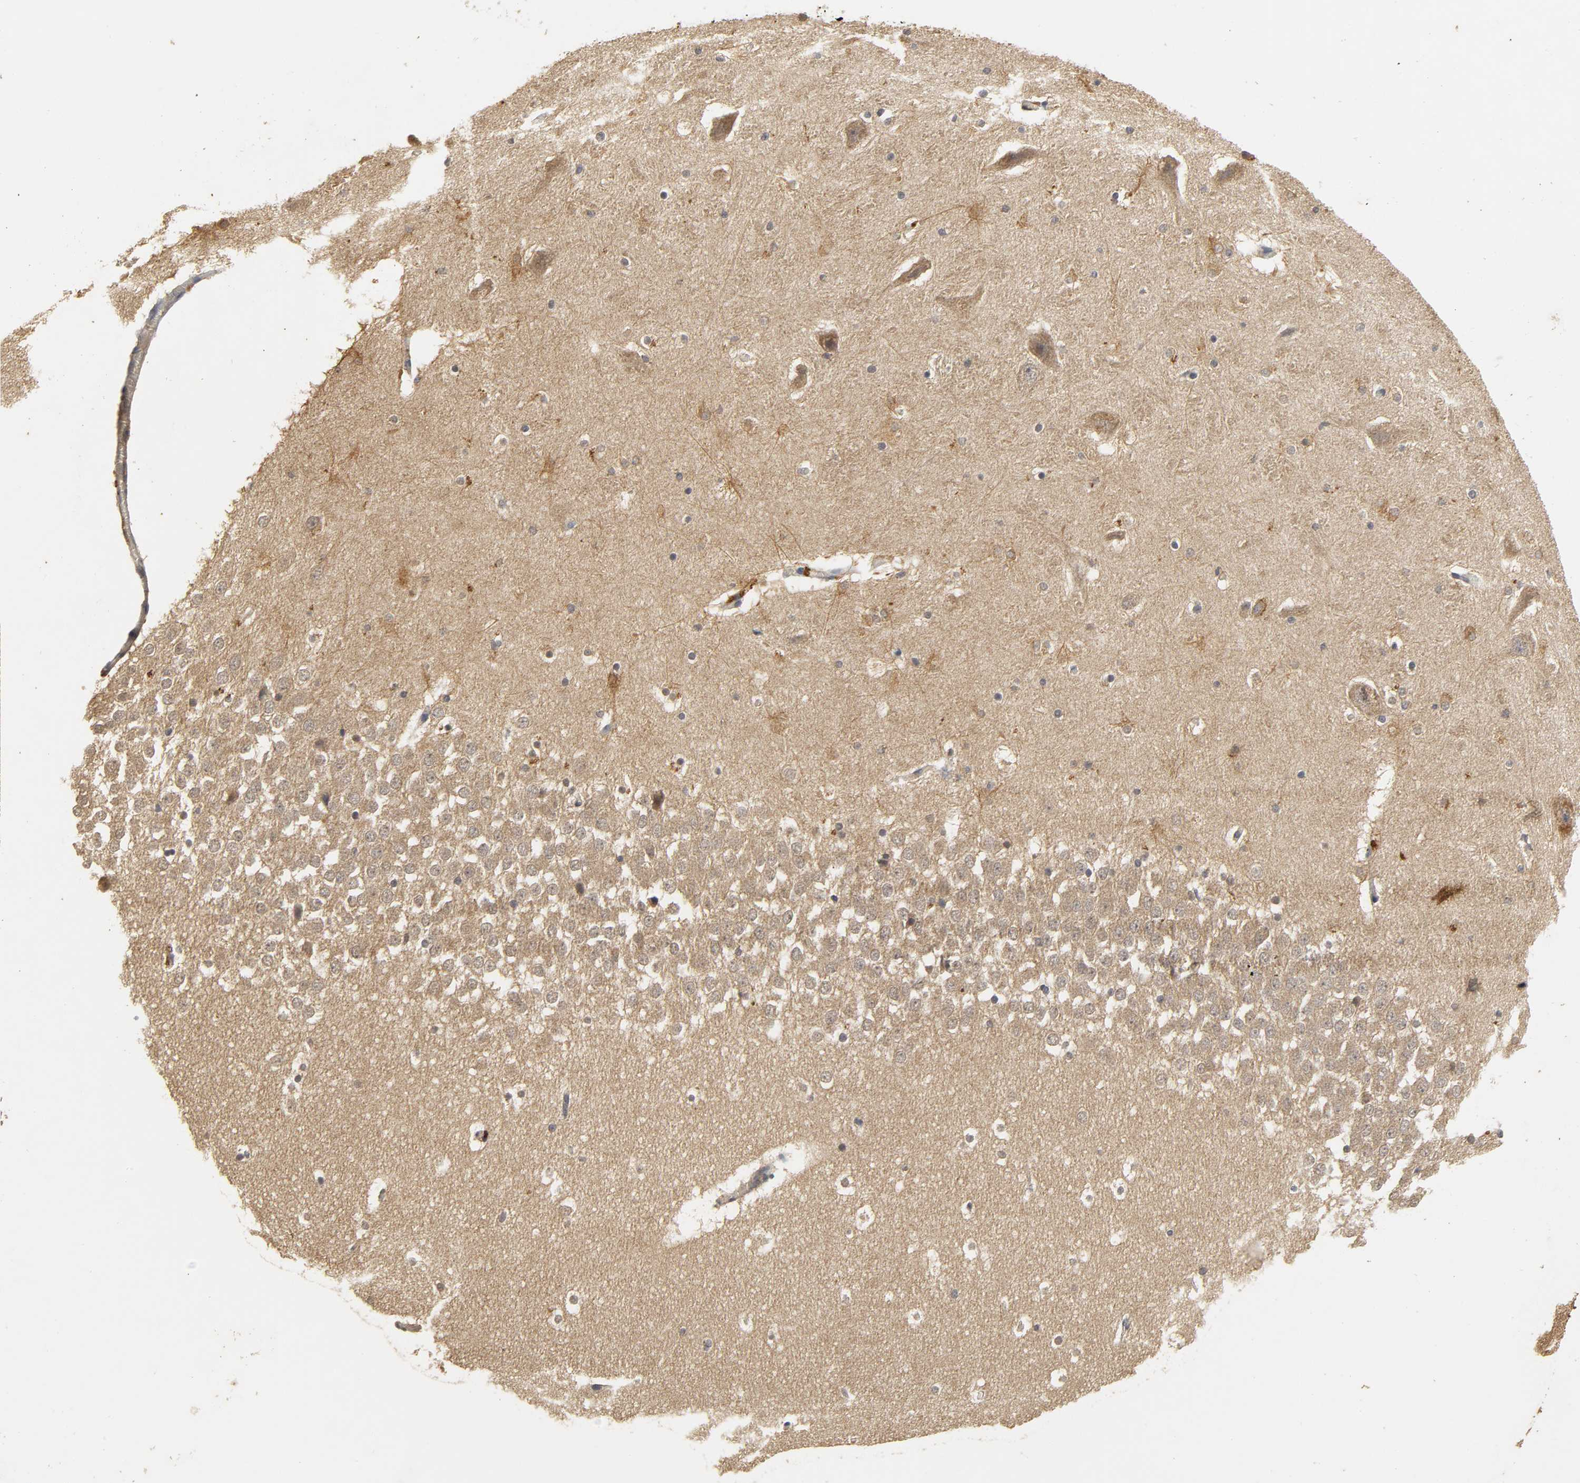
{"staining": {"intensity": "weak", "quantity": "25%-75%", "location": "cytoplasmic/membranous"}, "tissue": "hippocampus", "cell_type": "Glial cells", "image_type": "normal", "snomed": [{"axis": "morphology", "description": "Normal tissue, NOS"}, {"axis": "topography", "description": "Hippocampus"}], "caption": "The micrograph reveals immunohistochemical staining of benign hippocampus. There is weak cytoplasmic/membranous expression is seen in approximately 25%-75% of glial cells.", "gene": "TRAF6", "patient": {"sex": "male", "age": 45}}